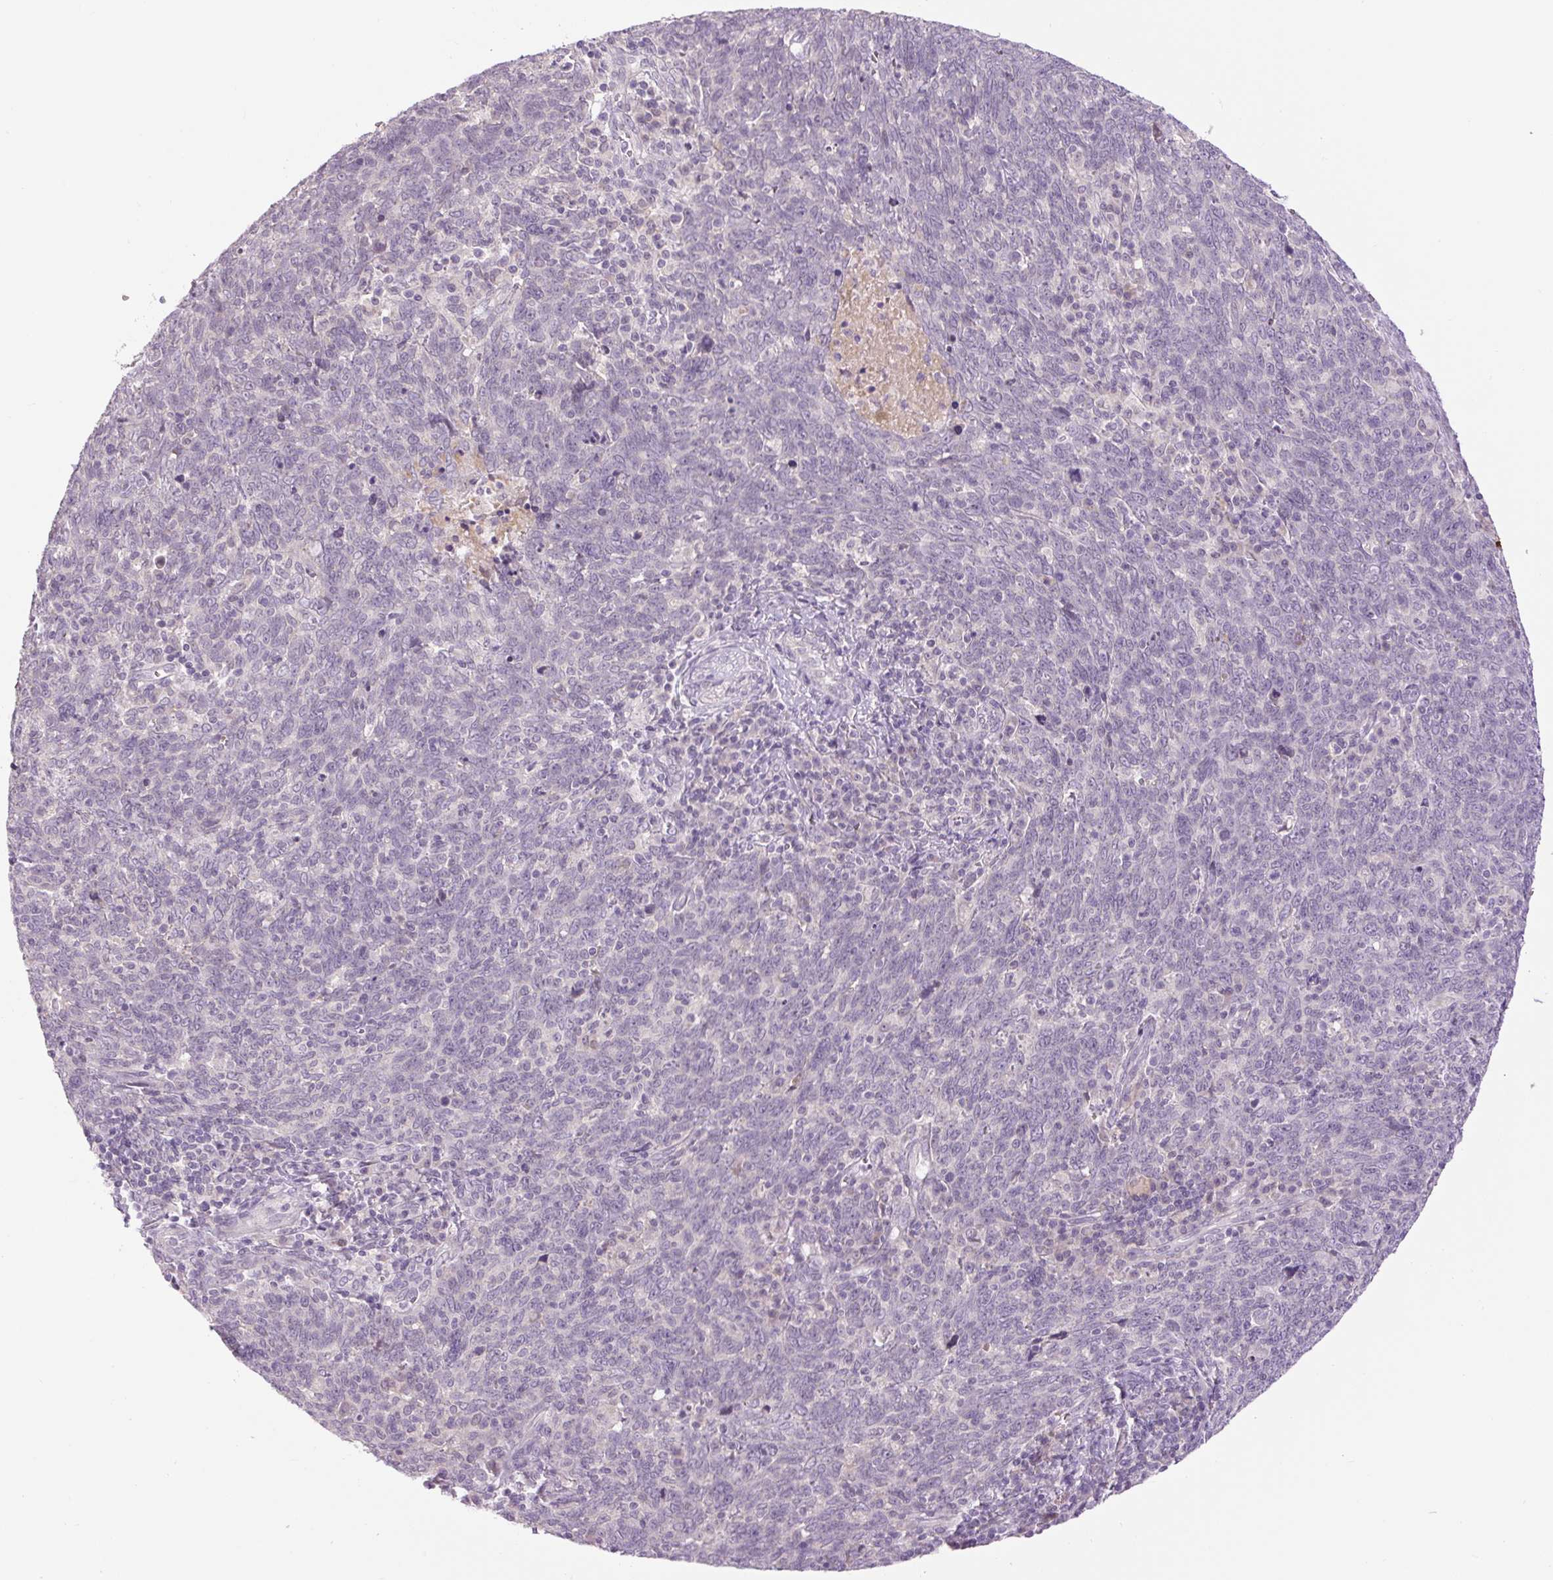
{"staining": {"intensity": "negative", "quantity": "none", "location": "none"}, "tissue": "lung cancer", "cell_type": "Tumor cells", "image_type": "cancer", "snomed": [{"axis": "morphology", "description": "Squamous cell carcinoma, NOS"}, {"axis": "topography", "description": "Lung"}], "caption": "This image is of lung cancer (squamous cell carcinoma) stained with immunohistochemistry (IHC) to label a protein in brown with the nuclei are counter-stained blue. There is no positivity in tumor cells.", "gene": "FABP7", "patient": {"sex": "female", "age": 72}}